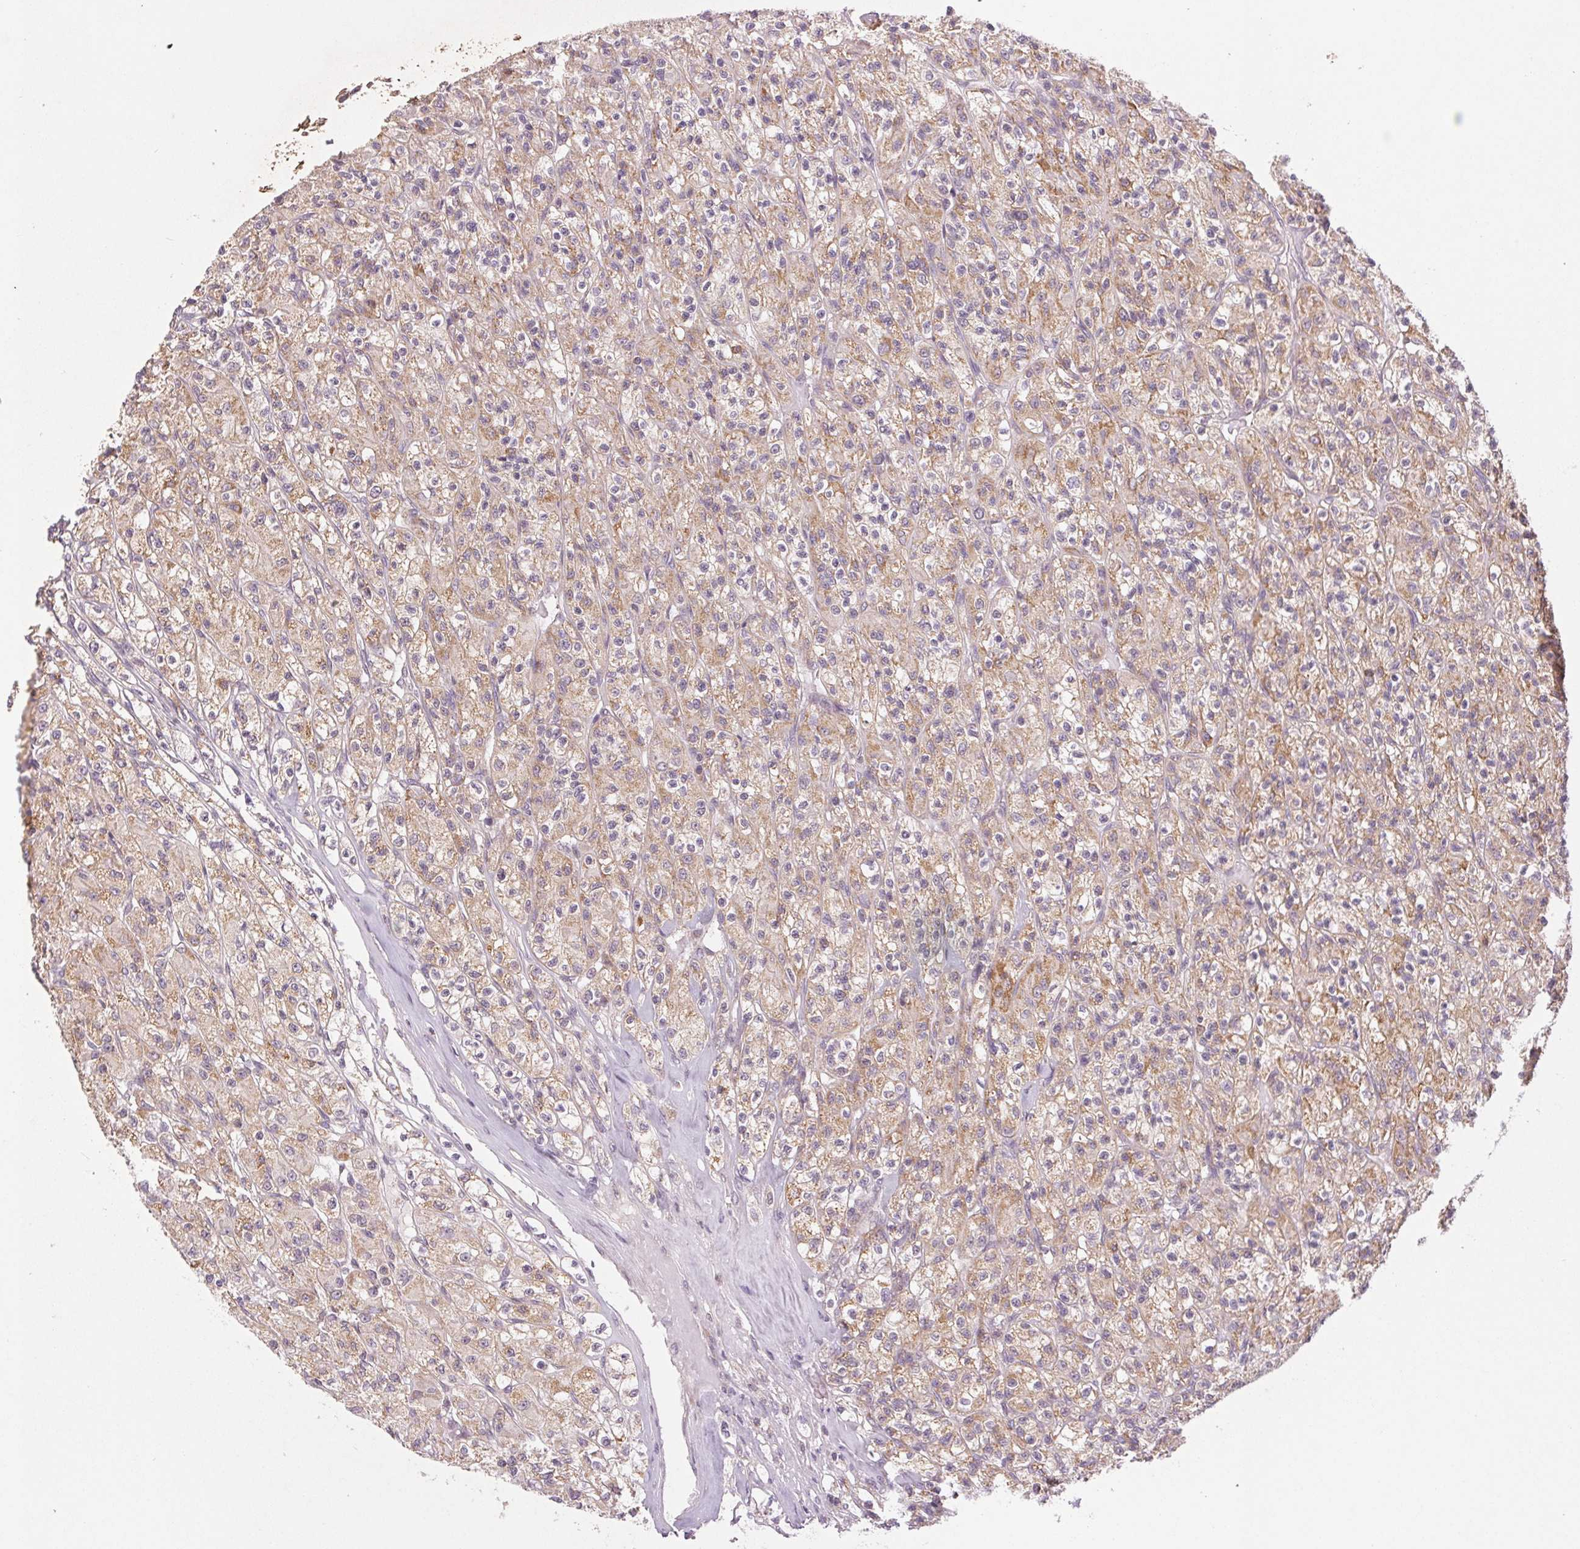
{"staining": {"intensity": "weak", "quantity": ">75%", "location": "cytoplasmic/membranous"}, "tissue": "renal cancer", "cell_type": "Tumor cells", "image_type": "cancer", "snomed": [{"axis": "morphology", "description": "Adenocarcinoma, NOS"}, {"axis": "topography", "description": "Kidney"}], "caption": "IHC of human renal cancer (adenocarcinoma) displays low levels of weak cytoplasmic/membranous expression in approximately >75% of tumor cells.", "gene": "MAP3K5", "patient": {"sex": "female", "age": 70}}